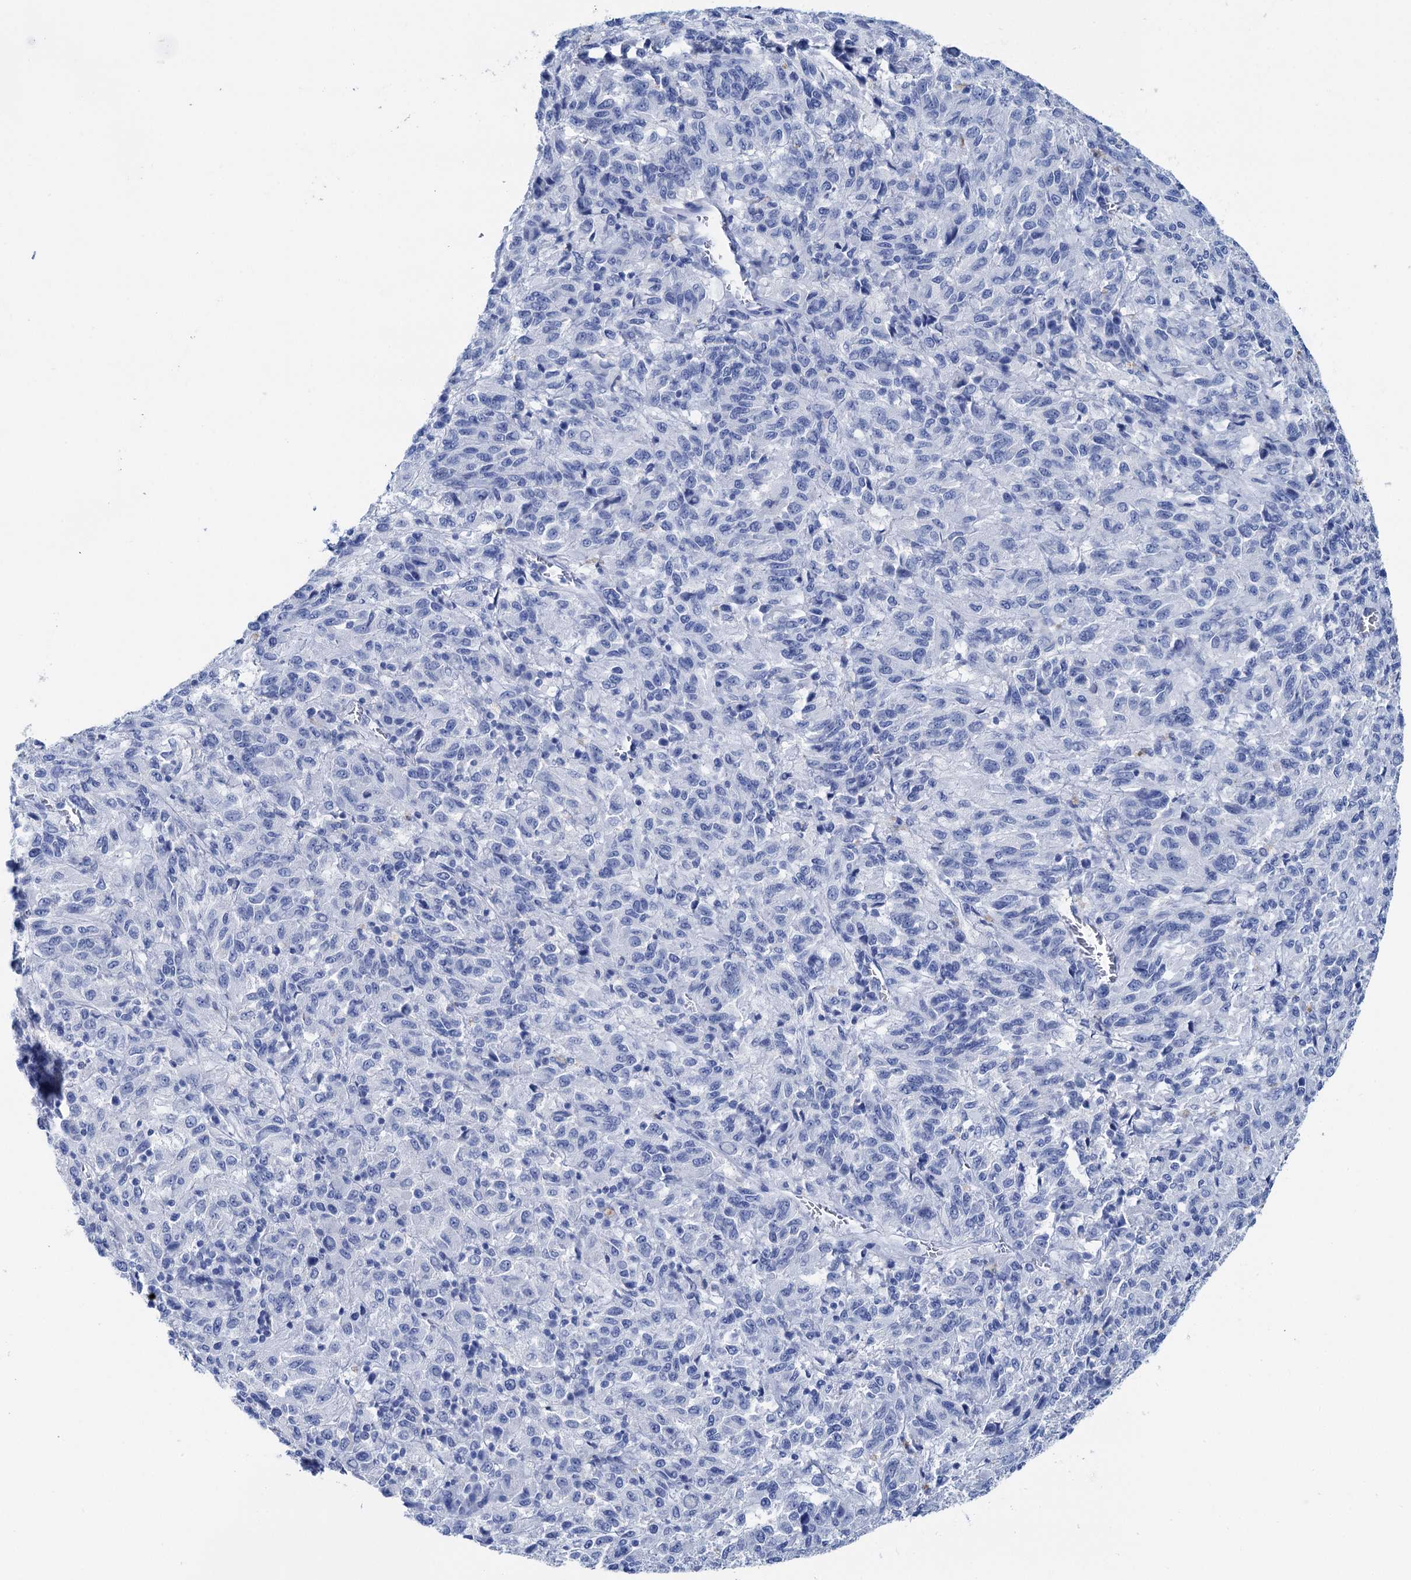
{"staining": {"intensity": "negative", "quantity": "none", "location": "none"}, "tissue": "melanoma", "cell_type": "Tumor cells", "image_type": "cancer", "snomed": [{"axis": "morphology", "description": "Malignant melanoma, Metastatic site"}, {"axis": "topography", "description": "Lung"}], "caption": "Malignant melanoma (metastatic site) stained for a protein using IHC shows no staining tumor cells.", "gene": "BRINP1", "patient": {"sex": "male", "age": 64}}